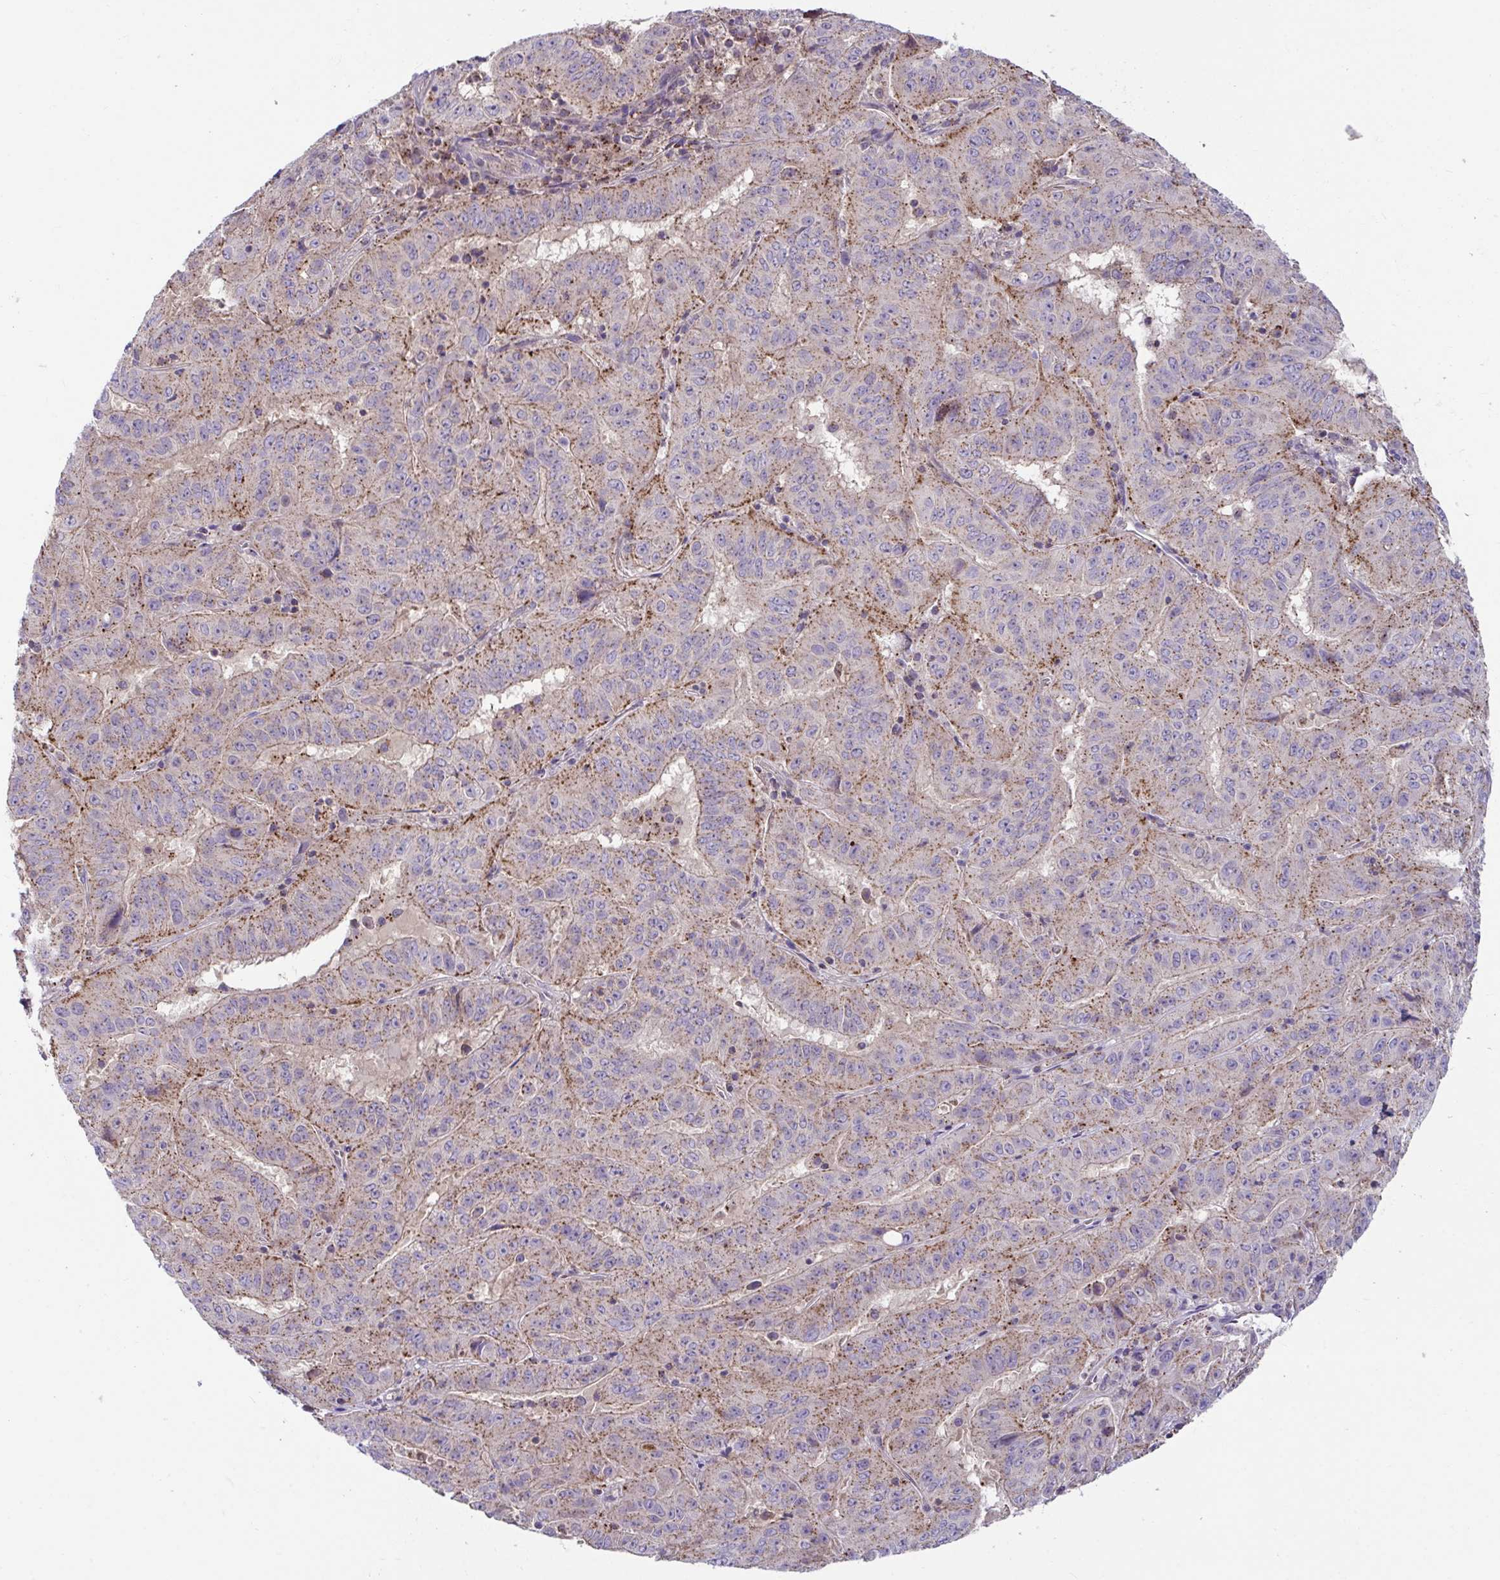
{"staining": {"intensity": "moderate", "quantity": "25%-75%", "location": "cytoplasmic/membranous"}, "tissue": "pancreatic cancer", "cell_type": "Tumor cells", "image_type": "cancer", "snomed": [{"axis": "morphology", "description": "Adenocarcinoma, NOS"}, {"axis": "topography", "description": "Pancreas"}], "caption": "Immunohistochemical staining of human pancreatic adenocarcinoma displays medium levels of moderate cytoplasmic/membranous staining in approximately 25%-75% of tumor cells. The staining was performed using DAB, with brown indicating positive protein expression. Nuclei are stained blue with hematoxylin.", "gene": "IST1", "patient": {"sex": "male", "age": 63}}